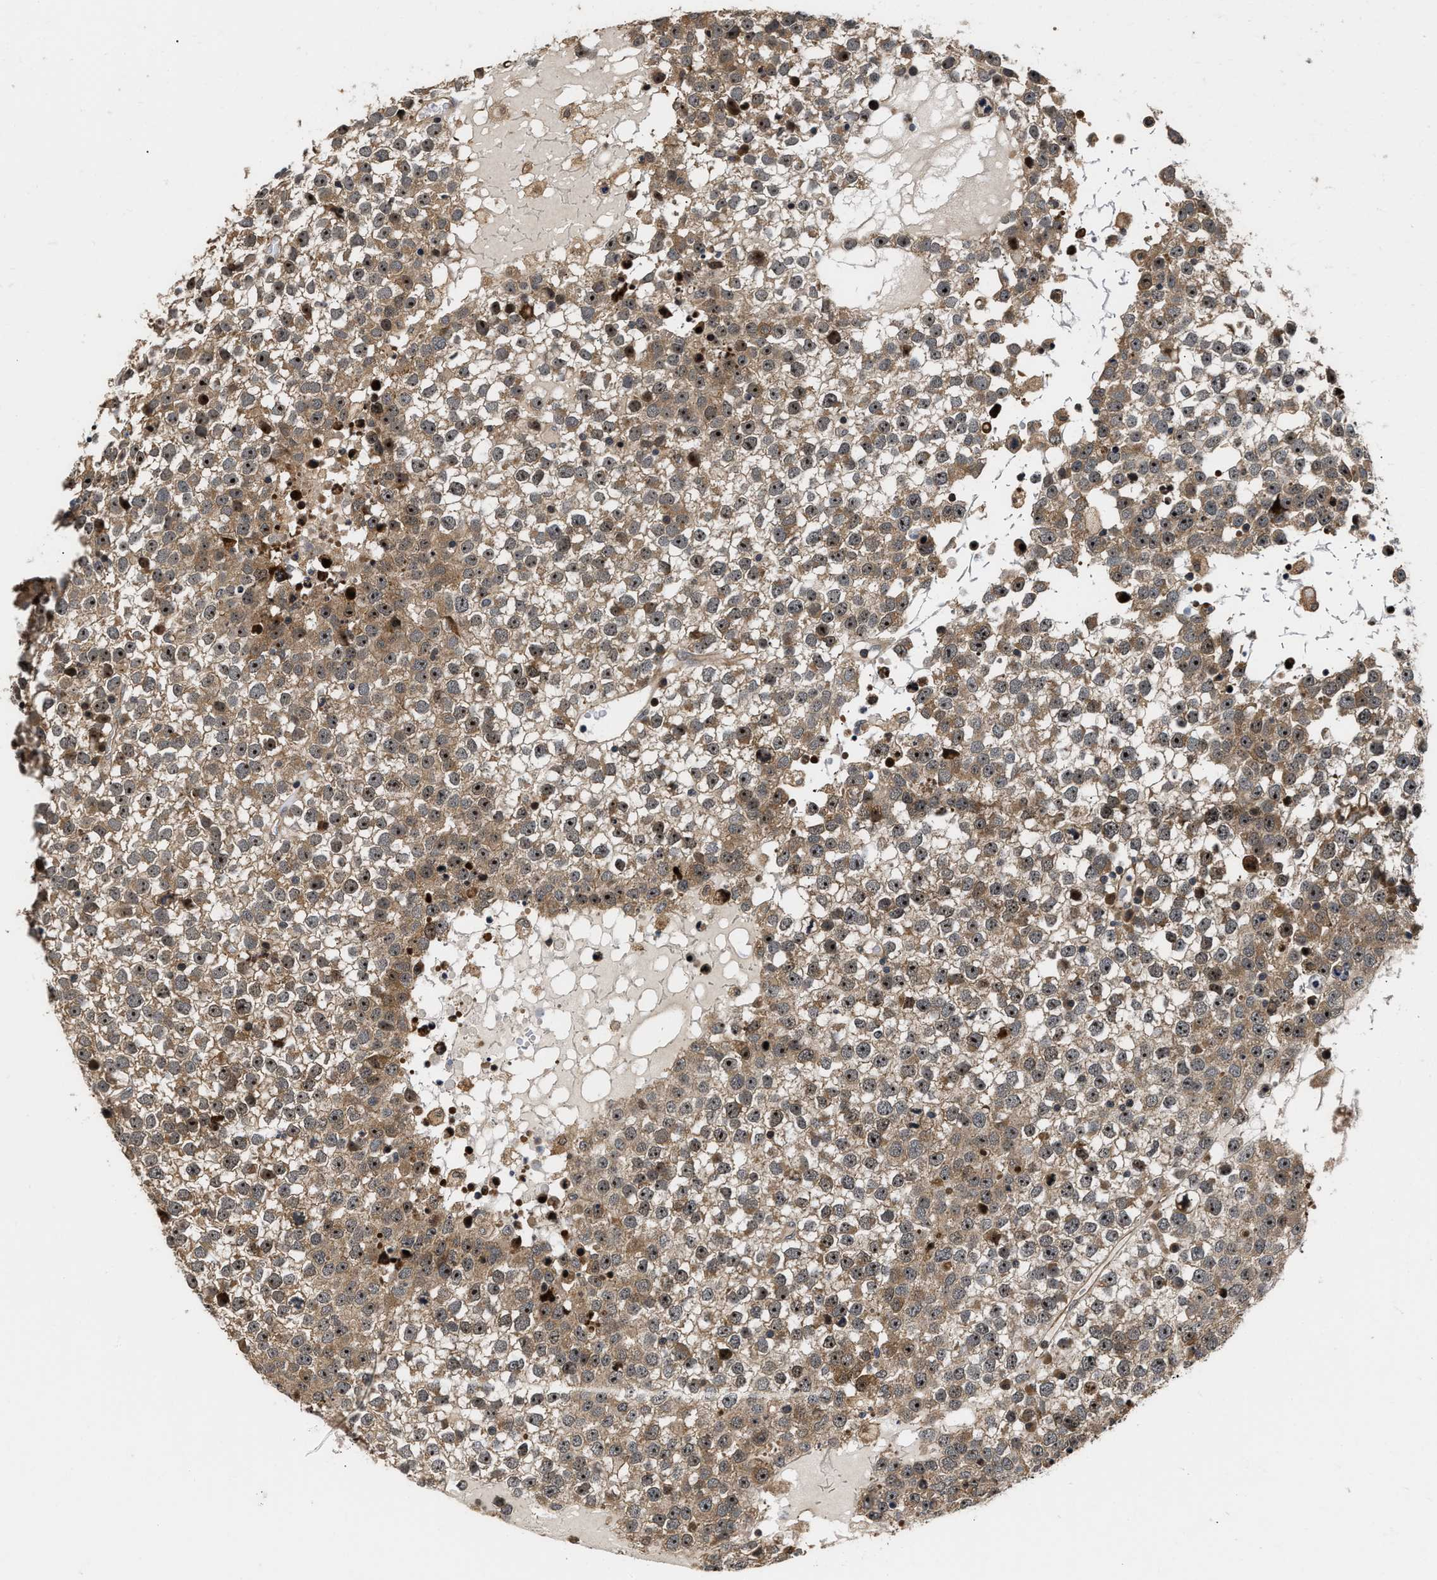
{"staining": {"intensity": "moderate", "quantity": ">75%", "location": "cytoplasmic/membranous,nuclear"}, "tissue": "testis cancer", "cell_type": "Tumor cells", "image_type": "cancer", "snomed": [{"axis": "morphology", "description": "Seminoma, NOS"}, {"axis": "topography", "description": "Testis"}], "caption": "Immunohistochemical staining of testis seminoma shows moderate cytoplasmic/membranous and nuclear protein expression in approximately >75% of tumor cells.", "gene": "ALDH3A2", "patient": {"sex": "male", "age": 65}}